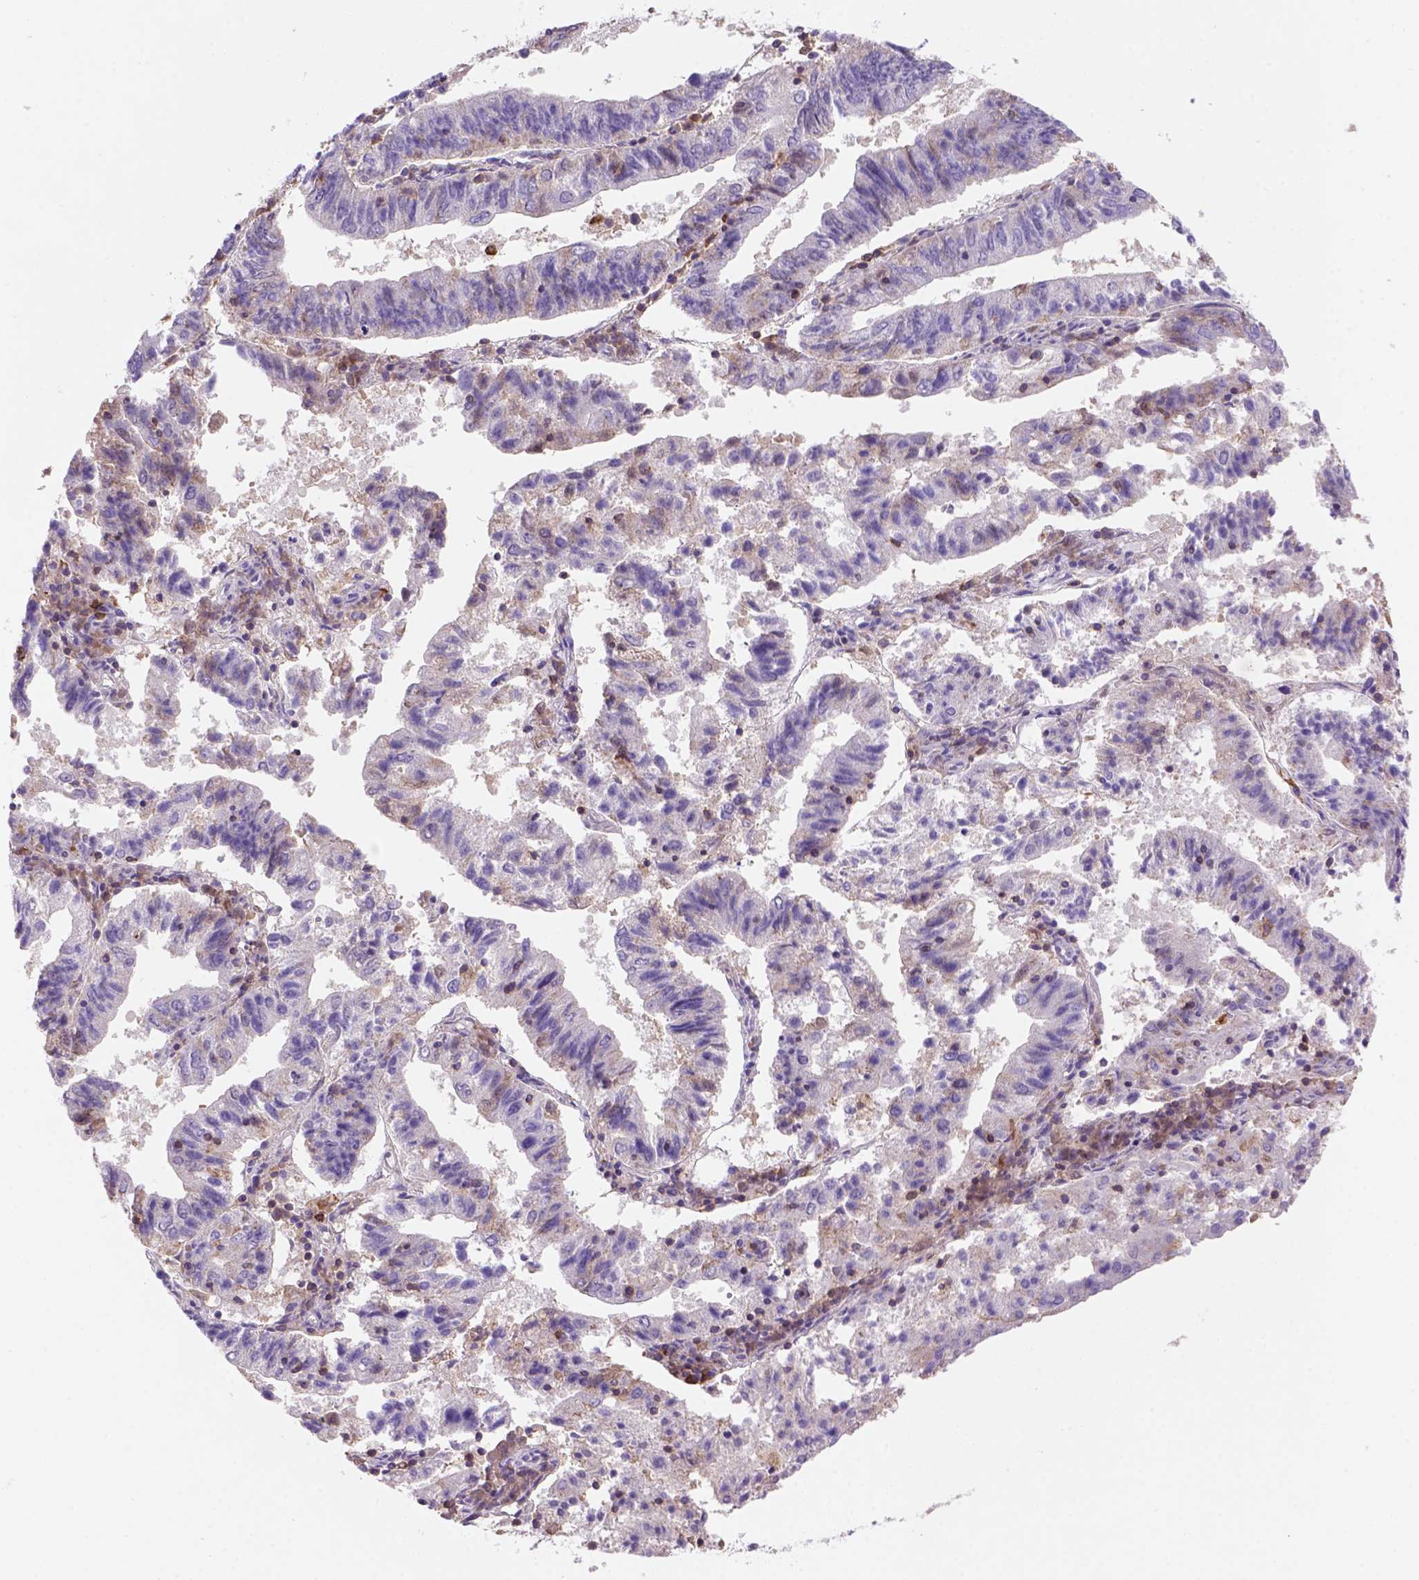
{"staining": {"intensity": "negative", "quantity": "none", "location": "none"}, "tissue": "endometrial cancer", "cell_type": "Tumor cells", "image_type": "cancer", "snomed": [{"axis": "morphology", "description": "Adenocarcinoma, NOS"}, {"axis": "topography", "description": "Endometrium"}], "caption": "Endometrial cancer (adenocarcinoma) was stained to show a protein in brown. There is no significant staining in tumor cells. Brightfield microscopy of IHC stained with DAB (3,3'-diaminobenzidine) (brown) and hematoxylin (blue), captured at high magnification.", "gene": "INPP5D", "patient": {"sex": "female", "age": 82}}